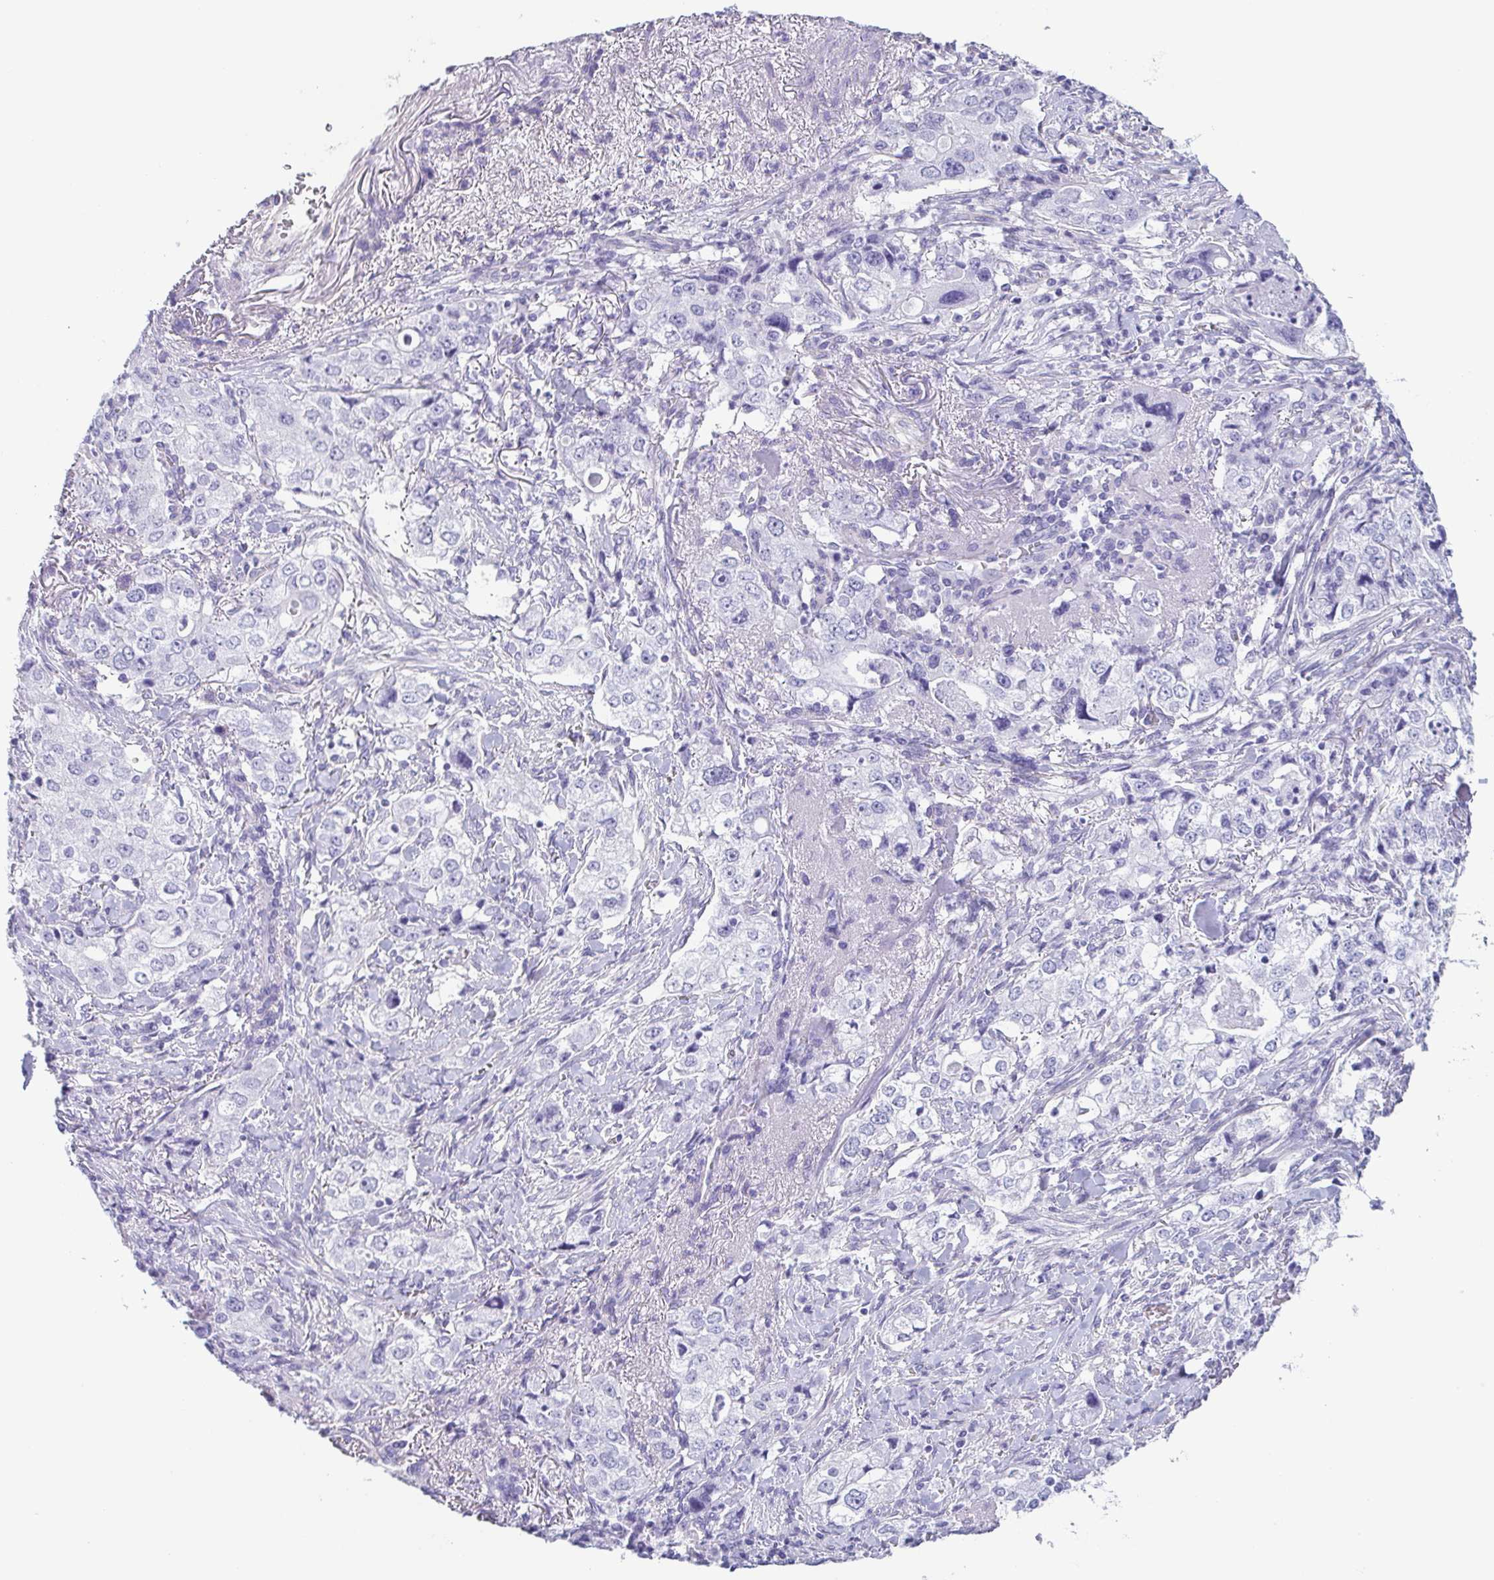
{"staining": {"intensity": "negative", "quantity": "none", "location": "none"}, "tissue": "stomach cancer", "cell_type": "Tumor cells", "image_type": "cancer", "snomed": [{"axis": "morphology", "description": "Adenocarcinoma, NOS"}, {"axis": "topography", "description": "Stomach, upper"}], "caption": "Image shows no significant protein expression in tumor cells of stomach cancer.", "gene": "PRR4", "patient": {"sex": "male", "age": 75}}